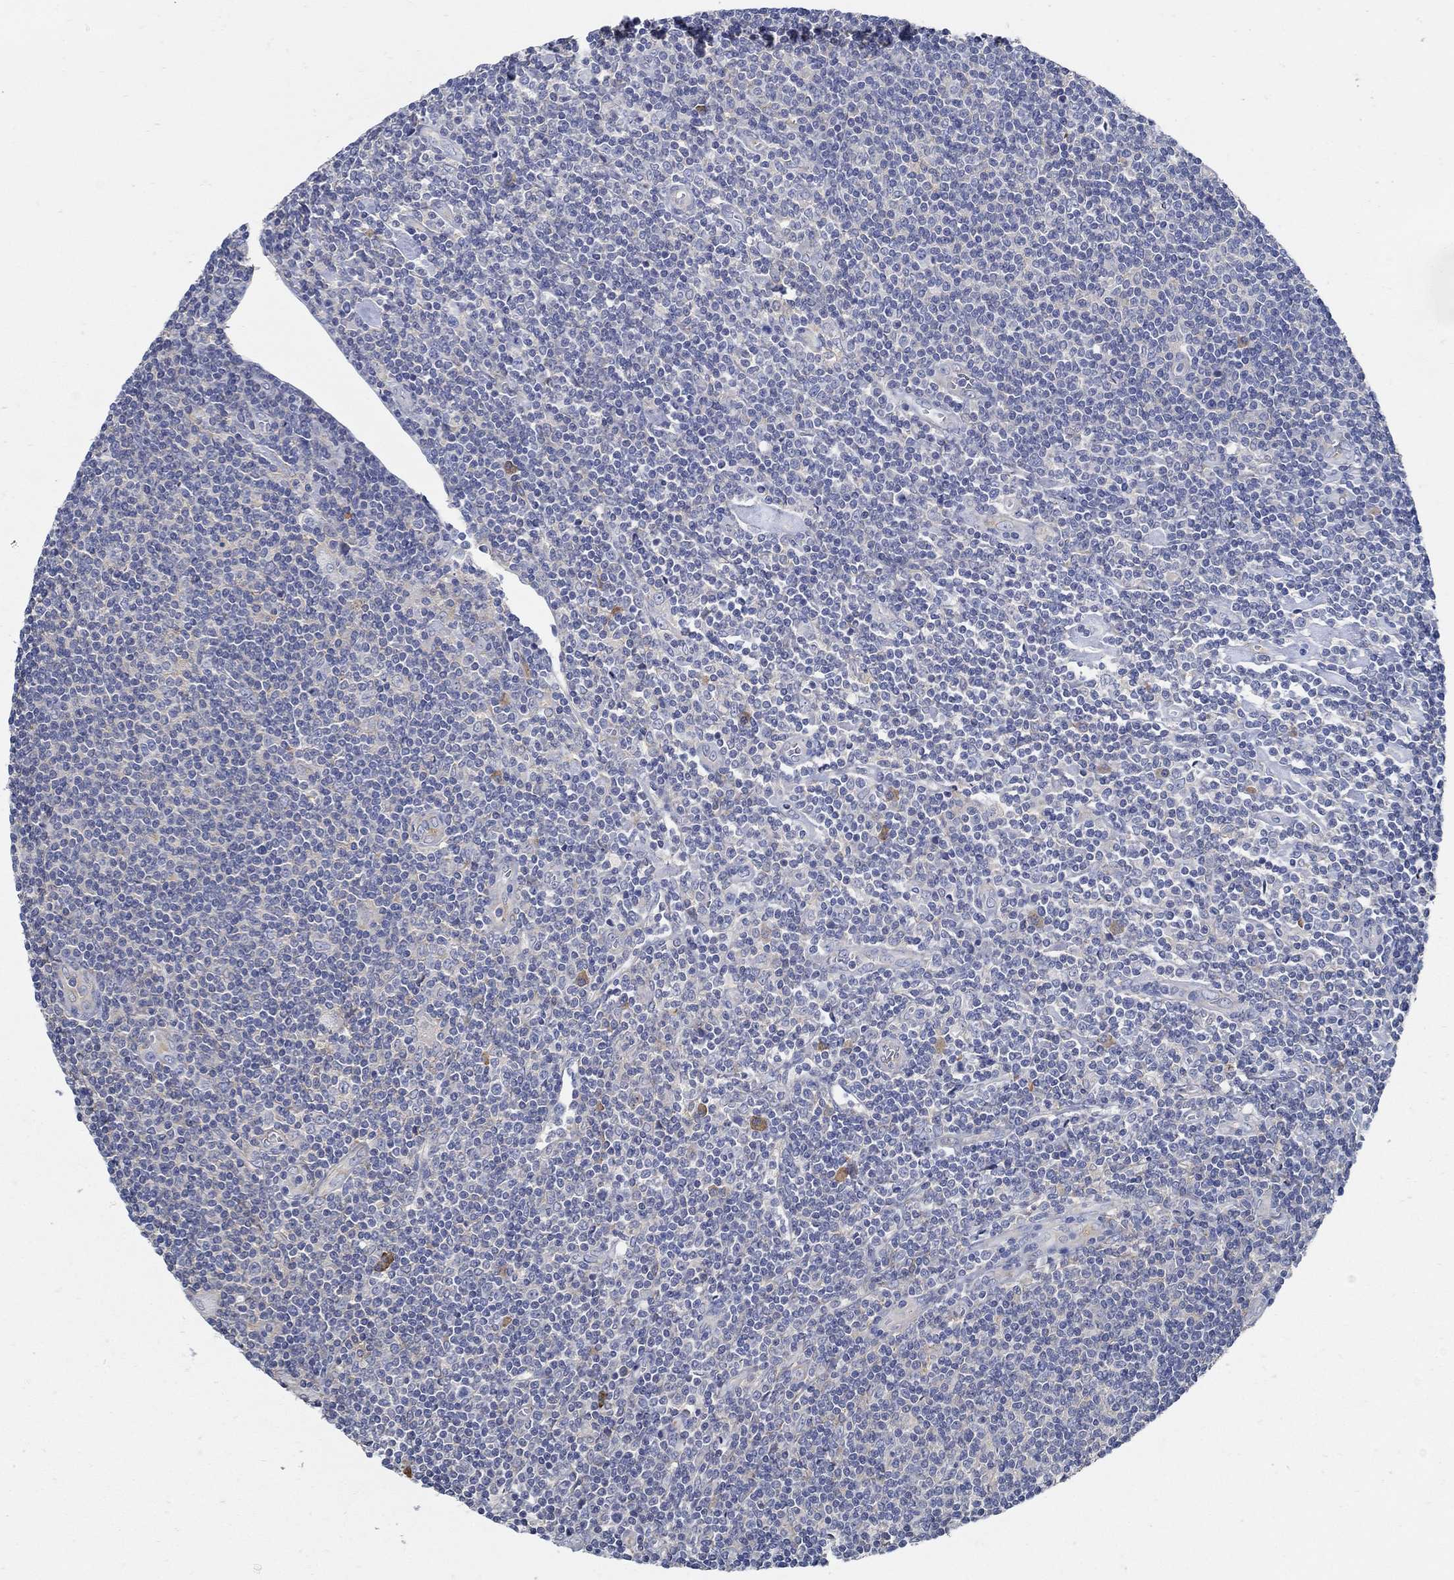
{"staining": {"intensity": "negative", "quantity": "none", "location": "none"}, "tissue": "lymphoma", "cell_type": "Tumor cells", "image_type": "cancer", "snomed": [{"axis": "morphology", "description": "Hodgkin's disease, NOS"}, {"axis": "topography", "description": "Lymph node"}], "caption": "The immunohistochemistry micrograph has no significant staining in tumor cells of Hodgkin's disease tissue.", "gene": "PCDH11X", "patient": {"sex": "male", "age": 40}}